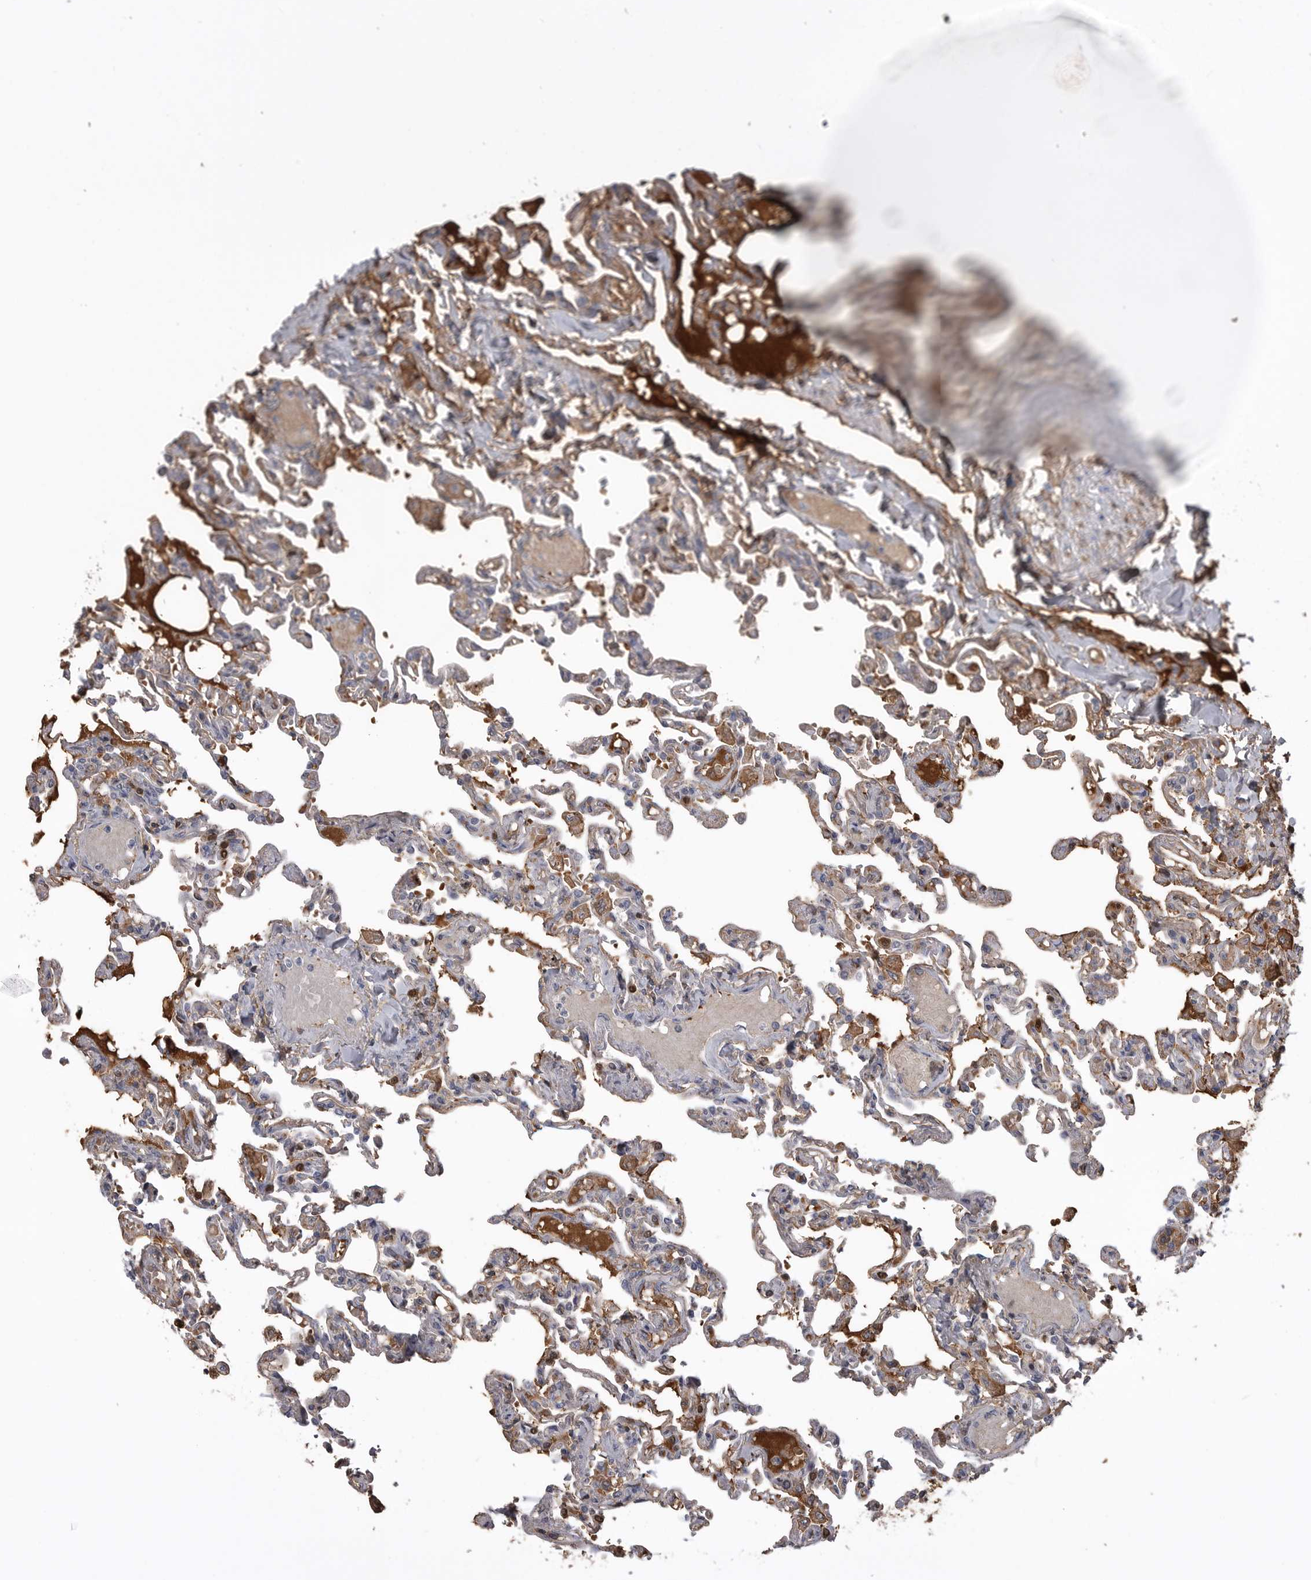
{"staining": {"intensity": "negative", "quantity": "none", "location": "none"}, "tissue": "lung", "cell_type": "Alveolar cells", "image_type": "normal", "snomed": [{"axis": "morphology", "description": "Normal tissue, NOS"}, {"axis": "topography", "description": "Lung"}], "caption": "IHC photomicrograph of unremarkable lung: human lung stained with DAB shows no significant protein positivity in alveolar cells.", "gene": "AHSG", "patient": {"sex": "male", "age": 21}}